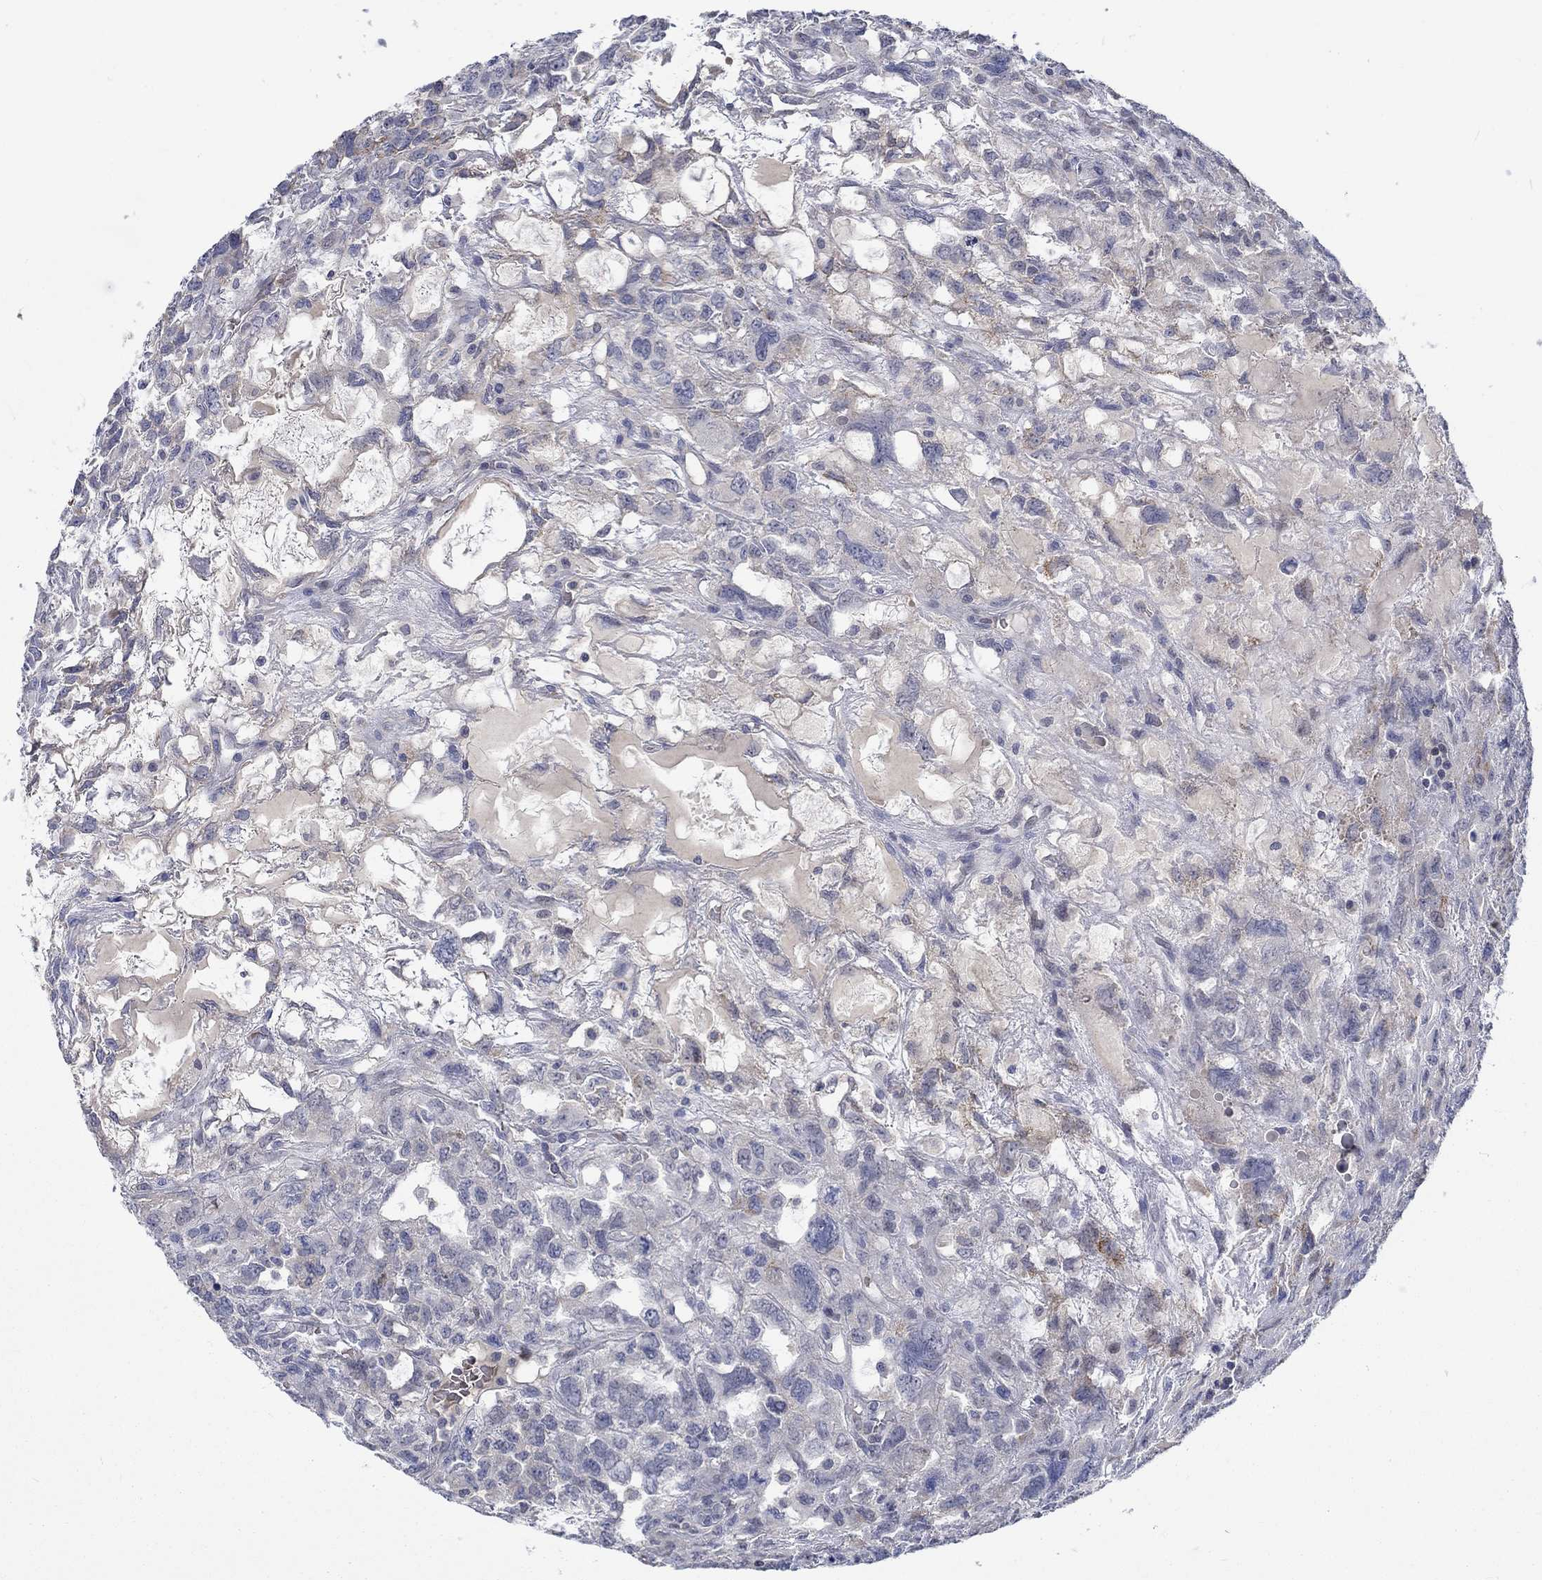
{"staining": {"intensity": "negative", "quantity": "none", "location": "none"}, "tissue": "testis cancer", "cell_type": "Tumor cells", "image_type": "cancer", "snomed": [{"axis": "morphology", "description": "Seminoma, NOS"}, {"axis": "topography", "description": "Testis"}], "caption": "The micrograph shows no significant expression in tumor cells of testis seminoma. Brightfield microscopy of immunohistochemistry stained with DAB (3,3'-diaminobenzidine) (brown) and hematoxylin (blue), captured at high magnification.", "gene": "WASF1", "patient": {"sex": "male", "age": 52}}